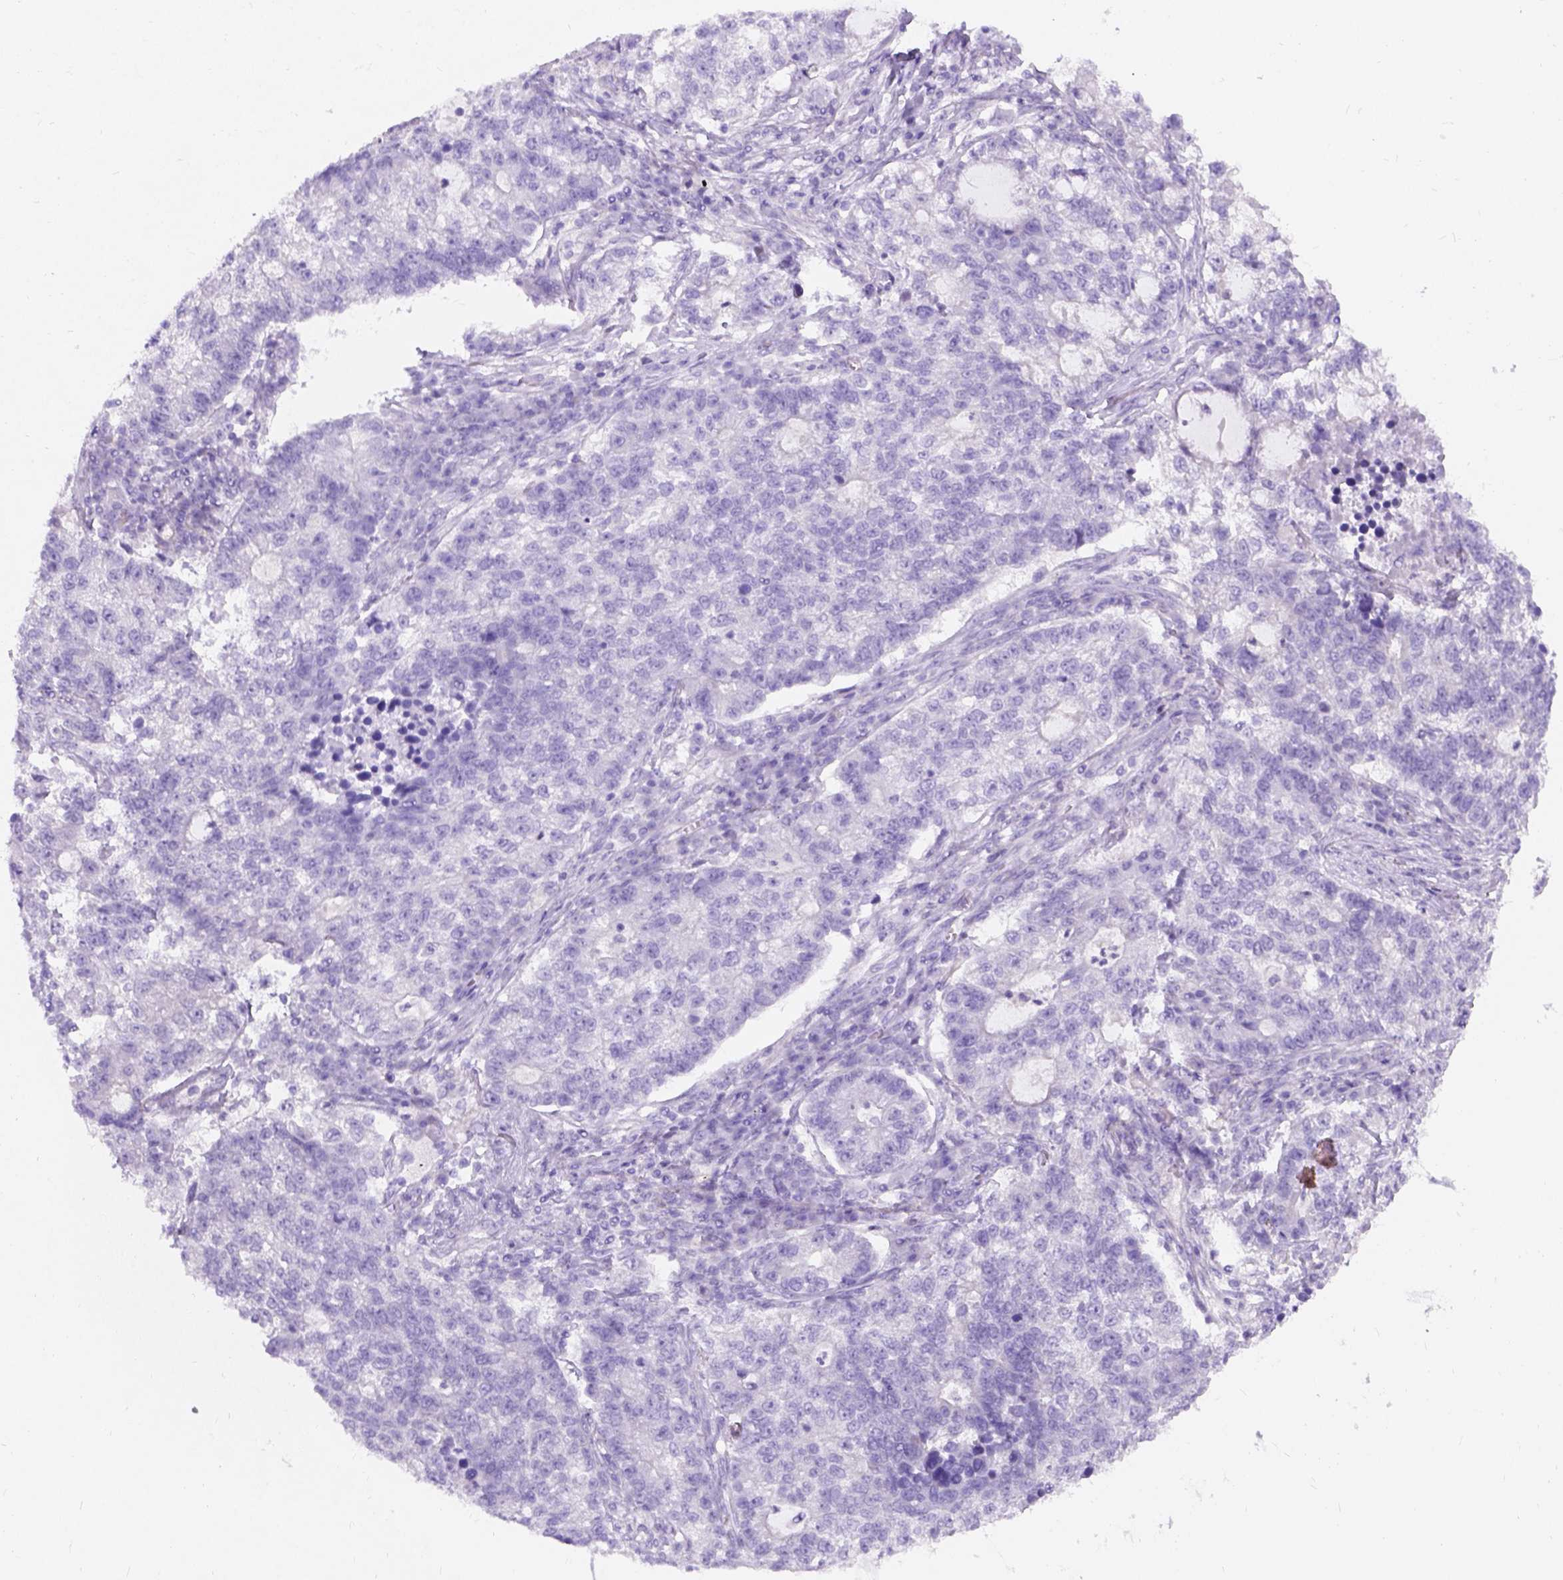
{"staining": {"intensity": "negative", "quantity": "none", "location": "none"}, "tissue": "lung cancer", "cell_type": "Tumor cells", "image_type": "cancer", "snomed": [{"axis": "morphology", "description": "Adenocarcinoma, NOS"}, {"axis": "topography", "description": "Lung"}], "caption": "Immunohistochemistry of adenocarcinoma (lung) displays no positivity in tumor cells.", "gene": "C7orf57", "patient": {"sex": "male", "age": 57}}